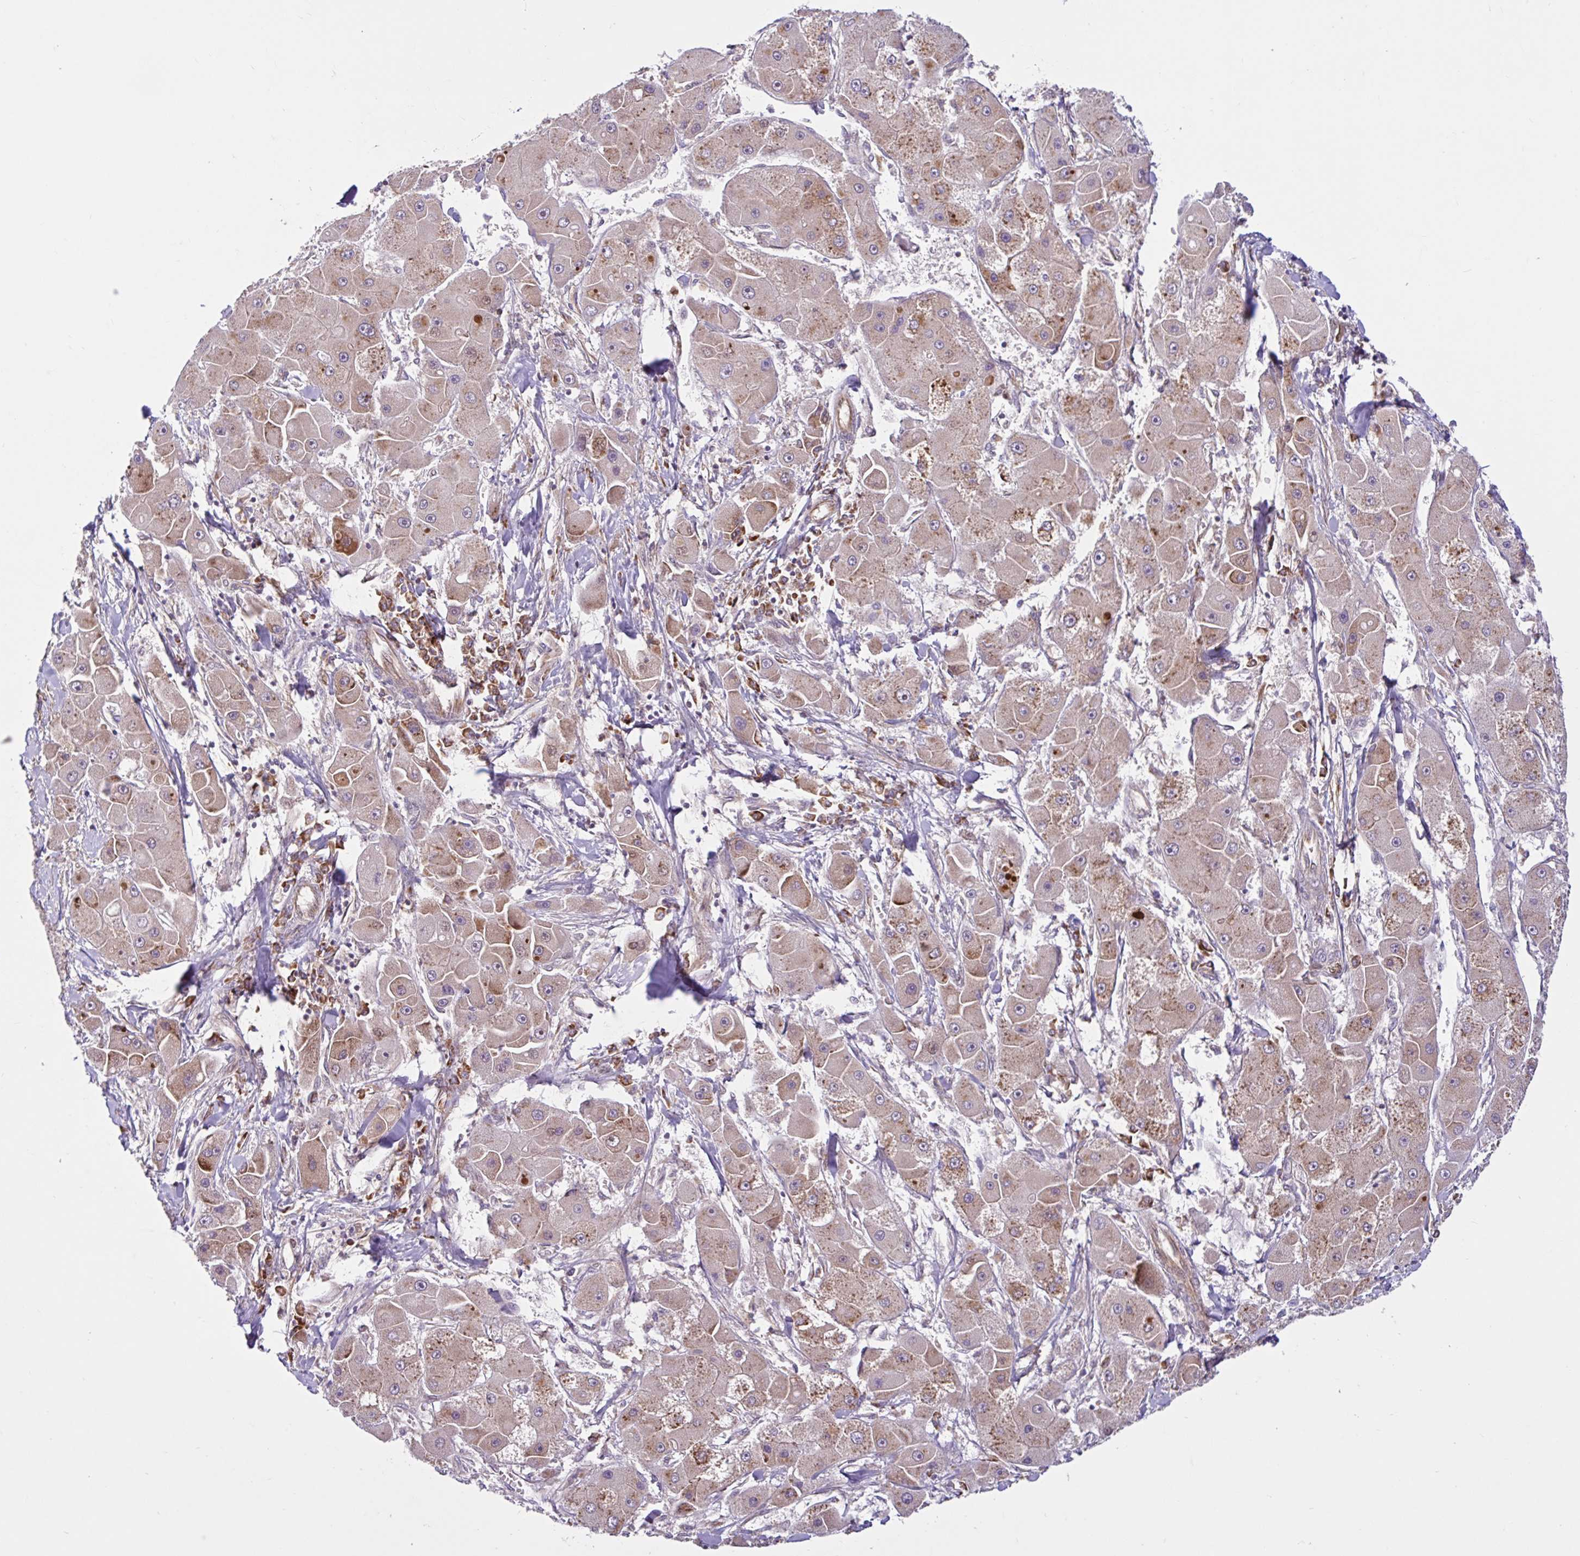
{"staining": {"intensity": "weak", "quantity": "25%-75%", "location": "cytoplasmic/membranous"}, "tissue": "liver cancer", "cell_type": "Tumor cells", "image_type": "cancer", "snomed": [{"axis": "morphology", "description": "Carcinoma, Hepatocellular, NOS"}, {"axis": "topography", "description": "Liver"}], "caption": "Liver cancer was stained to show a protein in brown. There is low levels of weak cytoplasmic/membranous staining in approximately 25%-75% of tumor cells.", "gene": "NTPCR", "patient": {"sex": "male", "age": 24}}